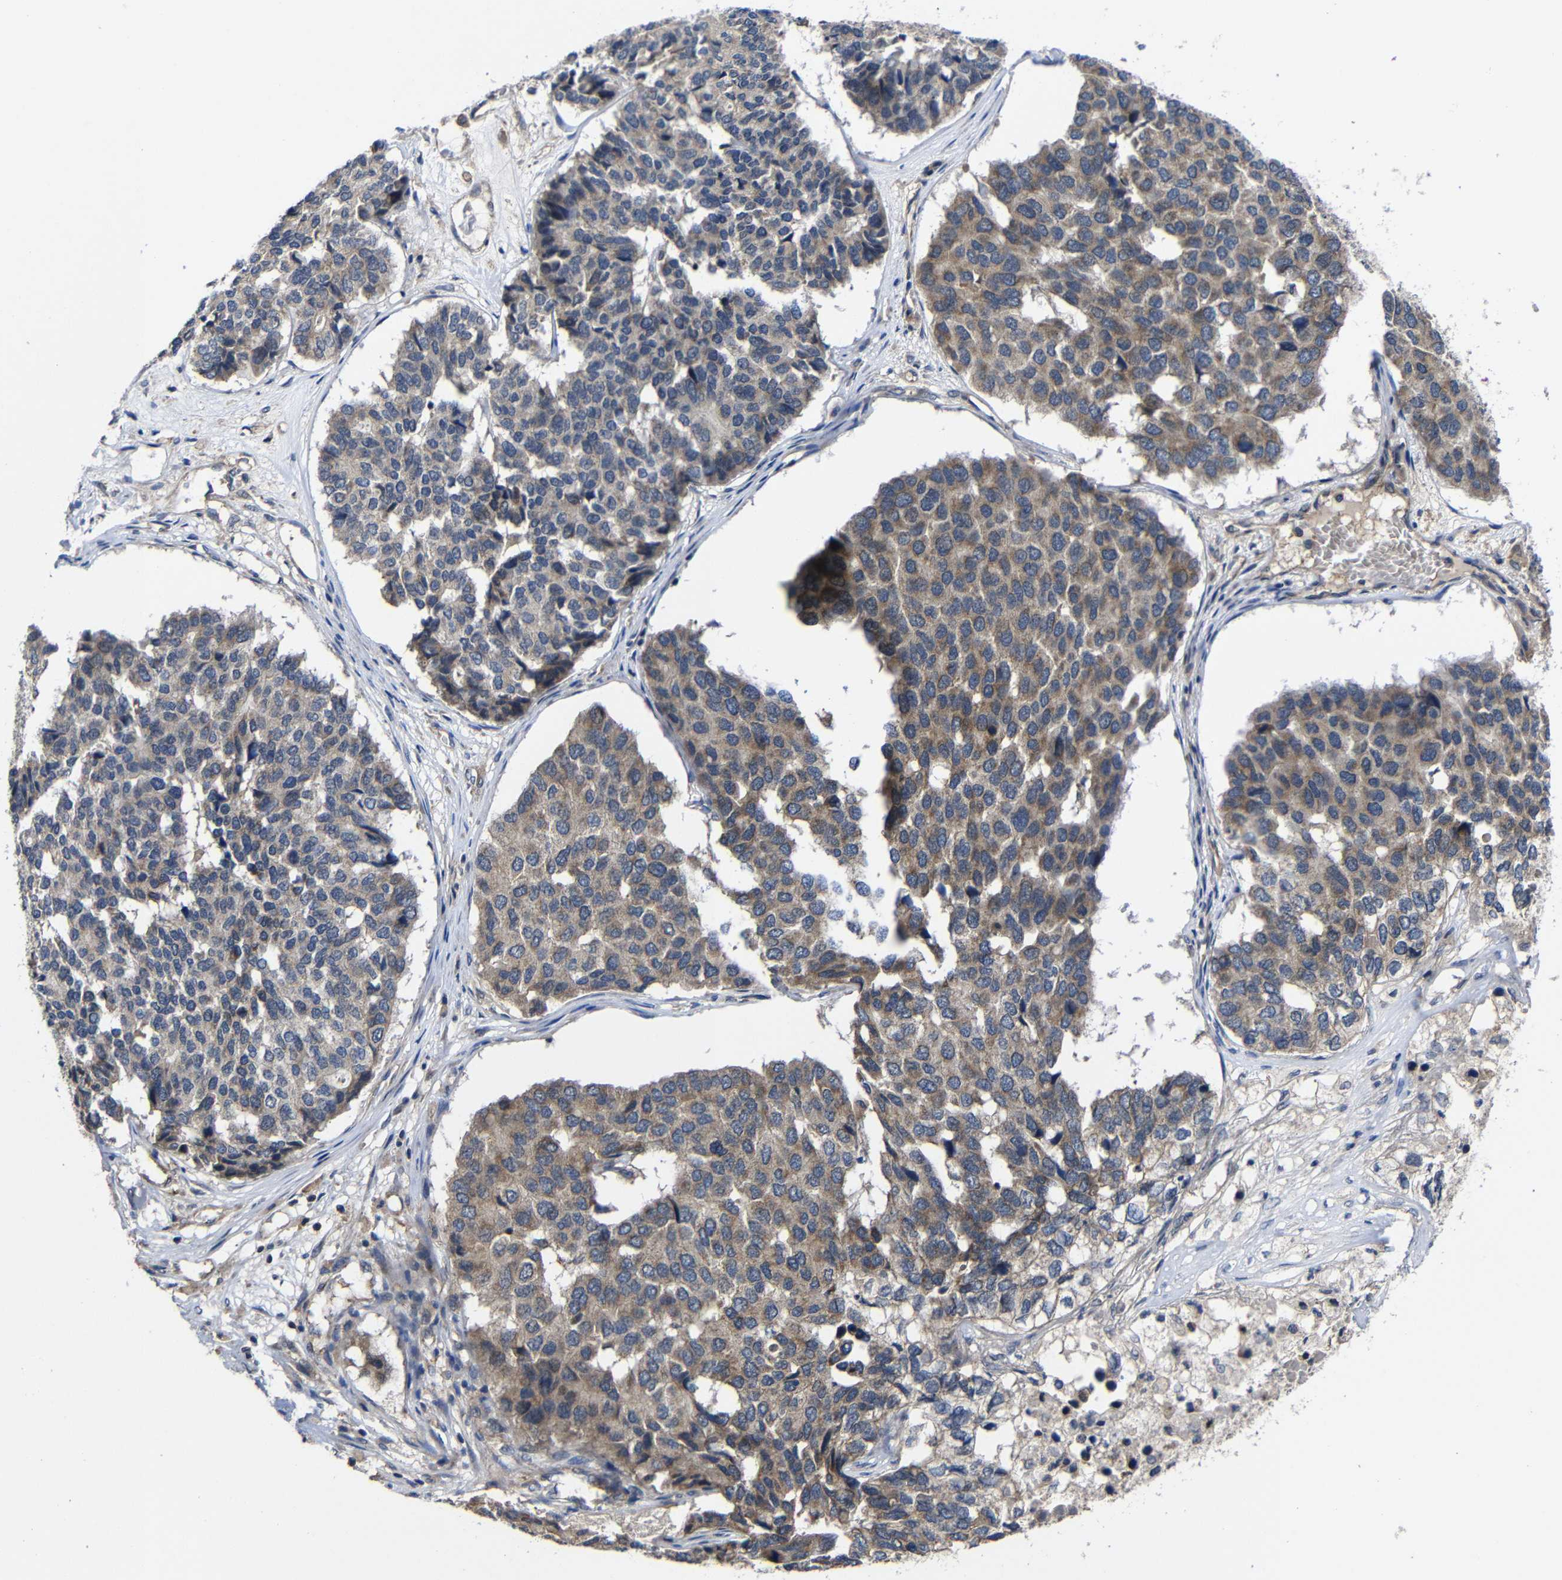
{"staining": {"intensity": "moderate", "quantity": "25%-75%", "location": "cytoplasmic/membranous"}, "tissue": "pancreatic cancer", "cell_type": "Tumor cells", "image_type": "cancer", "snomed": [{"axis": "morphology", "description": "Adenocarcinoma, NOS"}, {"axis": "topography", "description": "Pancreas"}], "caption": "Immunohistochemical staining of pancreatic cancer (adenocarcinoma) demonstrates medium levels of moderate cytoplasmic/membranous expression in approximately 25%-75% of tumor cells.", "gene": "LPAR5", "patient": {"sex": "male", "age": 50}}